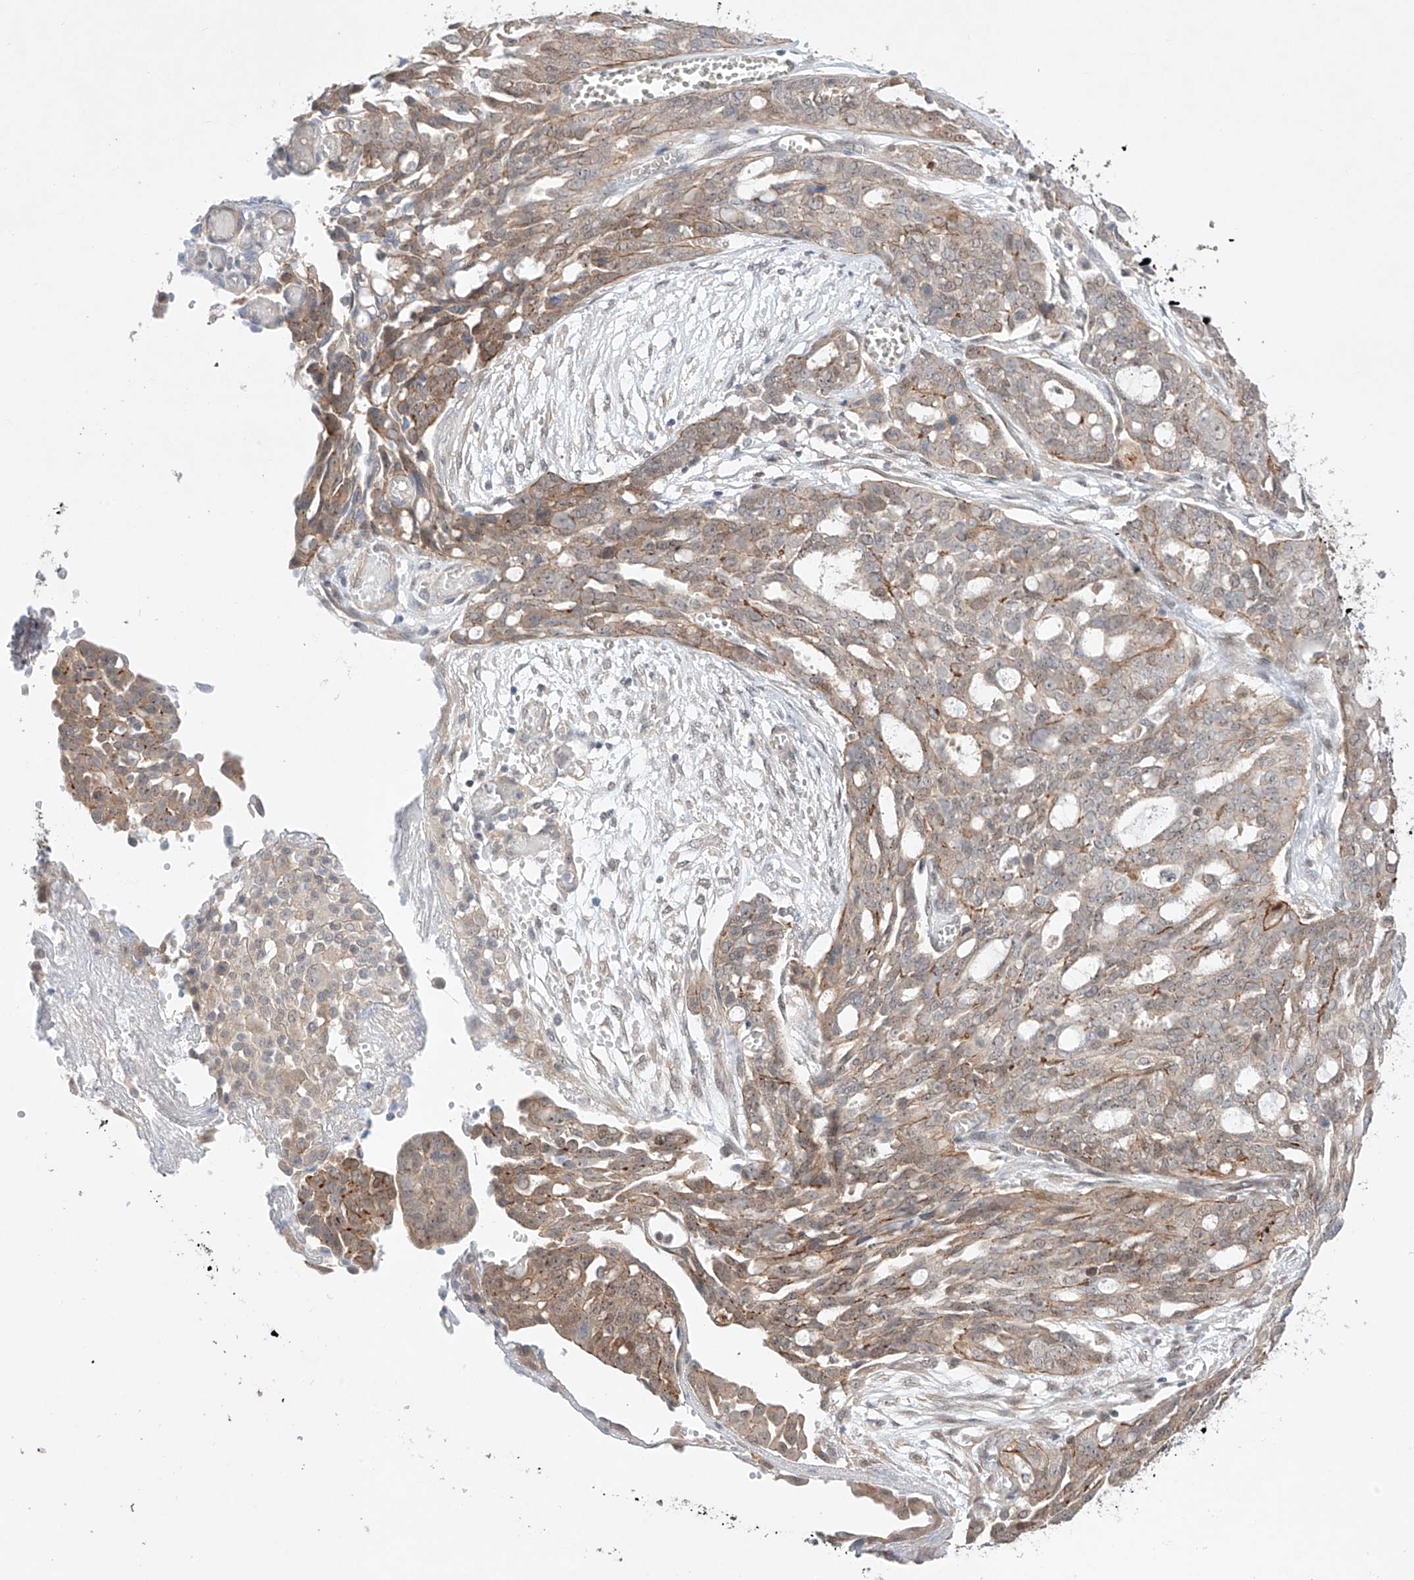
{"staining": {"intensity": "weak", "quantity": "<25%", "location": "cytoplasmic/membranous"}, "tissue": "ovarian cancer", "cell_type": "Tumor cells", "image_type": "cancer", "snomed": [{"axis": "morphology", "description": "Cystadenocarcinoma, serous, NOS"}, {"axis": "topography", "description": "Soft tissue"}, {"axis": "topography", "description": "Ovary"}], "caption": "Immunohistochemical staining of human serous cystadenocarcinoma (ovarian) reveals no significant positivity in tumor cells. The staining is performed using DAB brown chromogen with nuclei counter-stained in using hematoxylin.", "gene": "TSR2", "patient": {"sex": "female", "age": 57}}